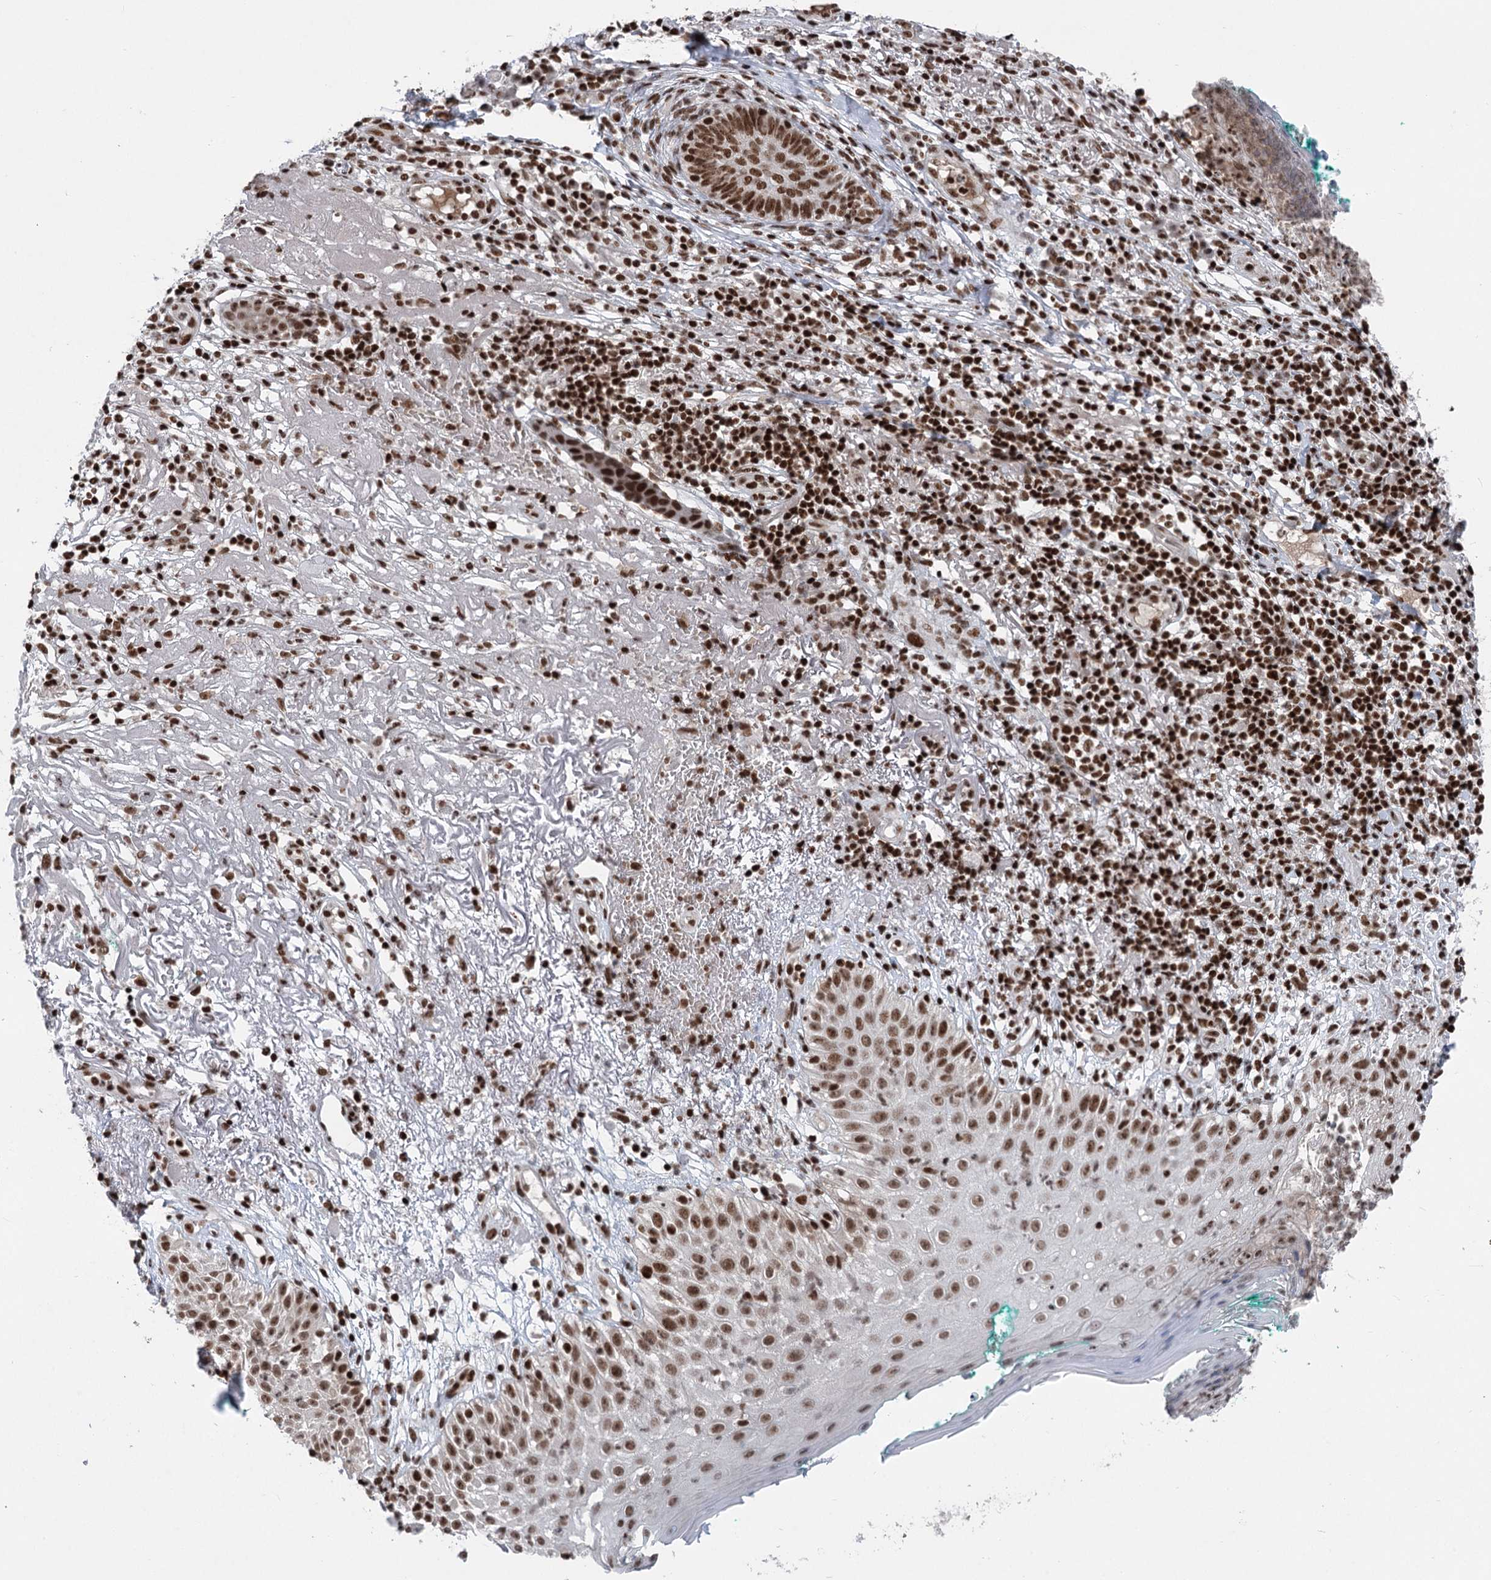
{"staining": {"intensity": "moderate", "quantity": ">75%", "location": "nuclear"}, "tissue": "melanoma", "cell_type": "Tumor cells", "image_type": "cancer", "snomed": [{"axis": "morphology", "description": "Necrosis, NOS"}, {"axis": "morphology", "description": "Malignant melanoma, NOS"}, {"axis": "topography", "description": "Skin"}], "caption": "Brown immunohistochemical staining in human malignant melanoma shows moderate nuclear staining in approximately >75% of tumor cells.", "gene": "CGGBP1", "patient": {"sex": "female", "age": 87}}